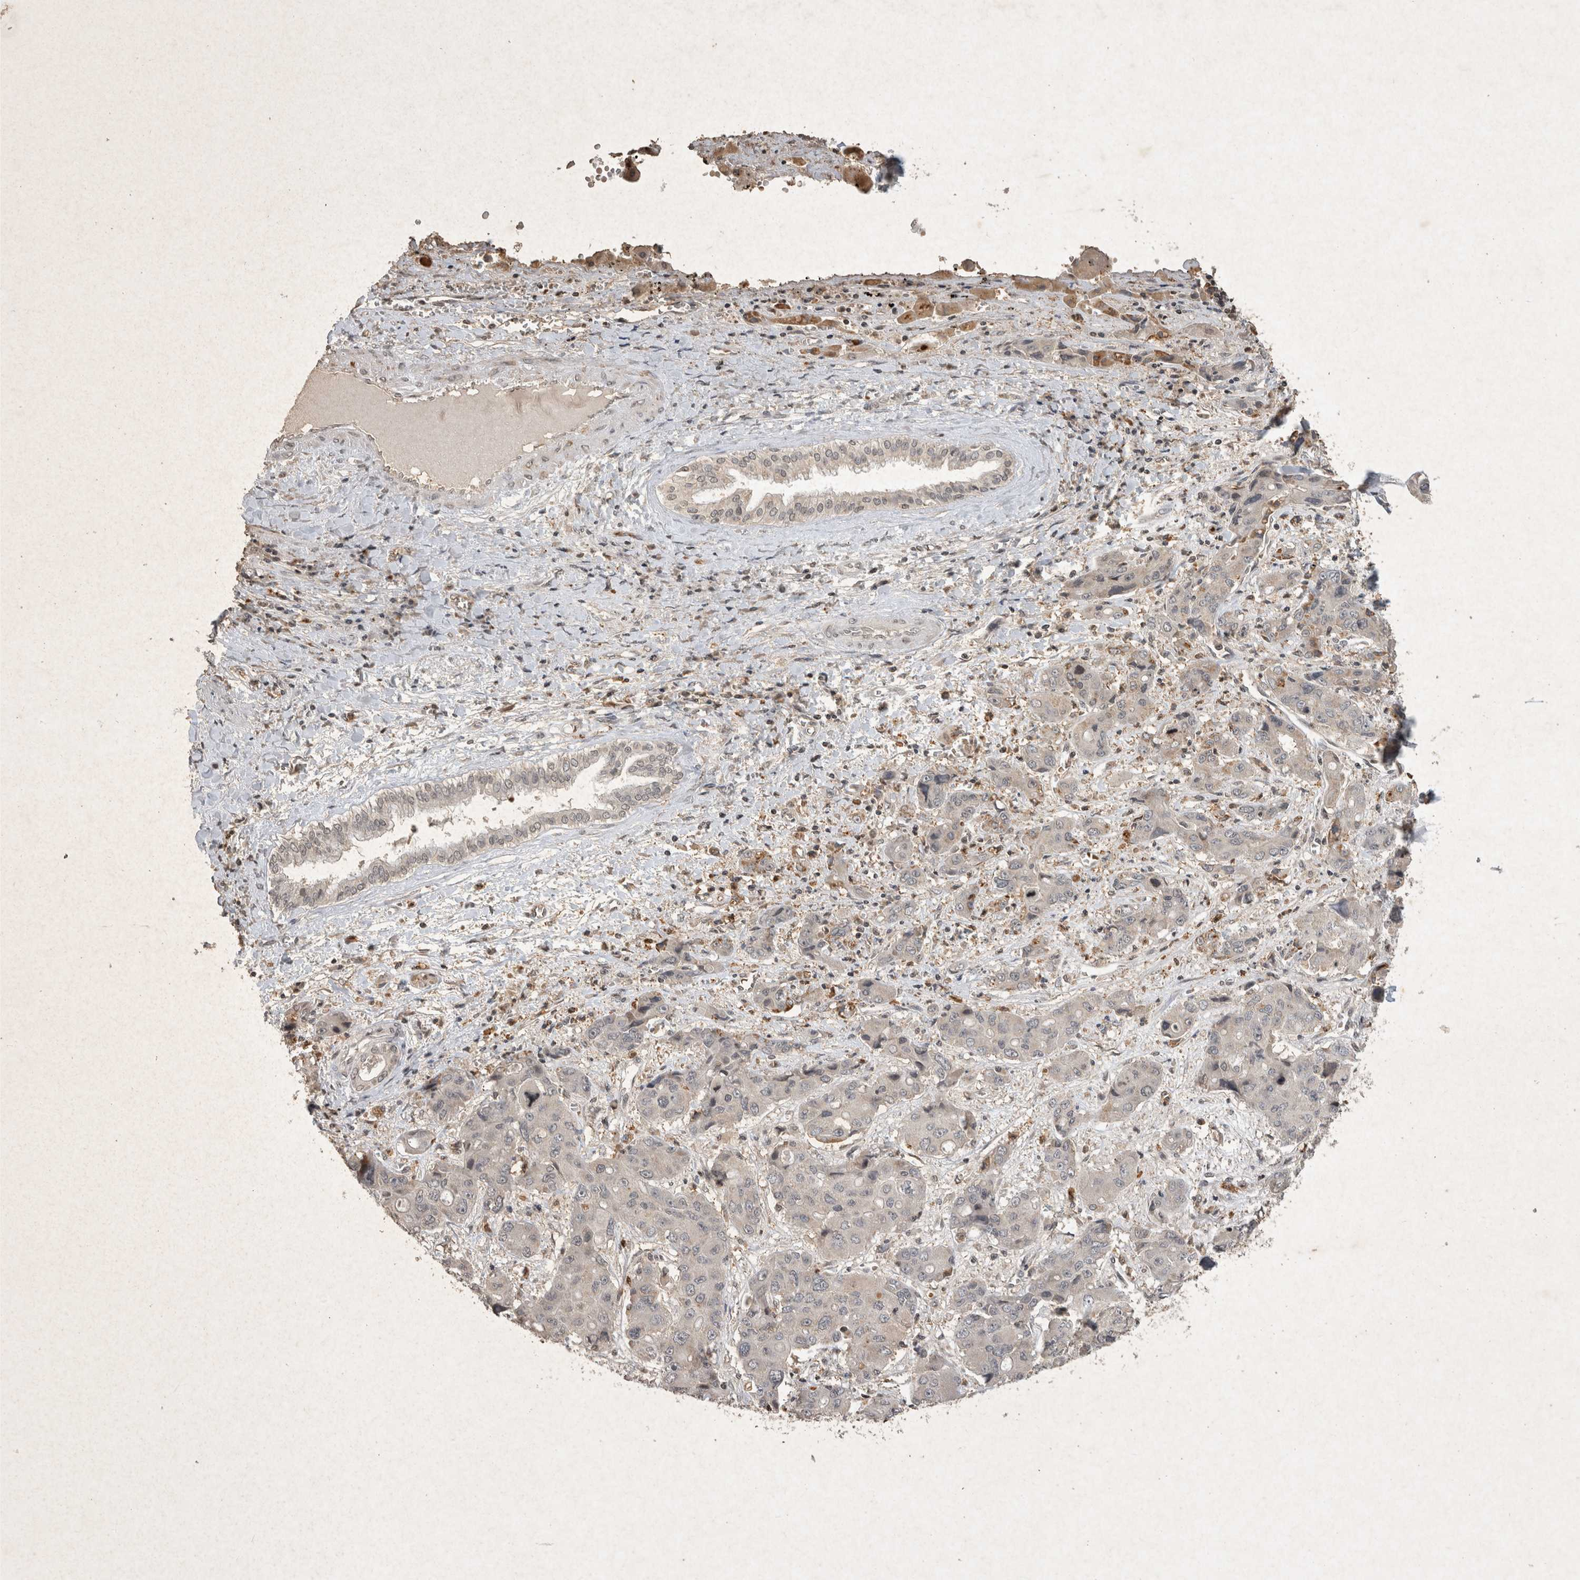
{"staining": {"intensity": "negative", "quantity": "none", "location": "none"}, "tissue": "liver cancer", "cell_type": "Tumor cells", "image_type": "cancer", "snomed": [{"axis": "morphology", "description": "Cholangiocarcinoma"}, {"axis": "topography", "description": "Liver"}], "caption": "Immunohistochemistry (IHC) of human cholangiocarcinoma (liver) displays no positivity in tumor cells.", "gene": "HRK", "patient": {"sex": "male", "age": 67}}